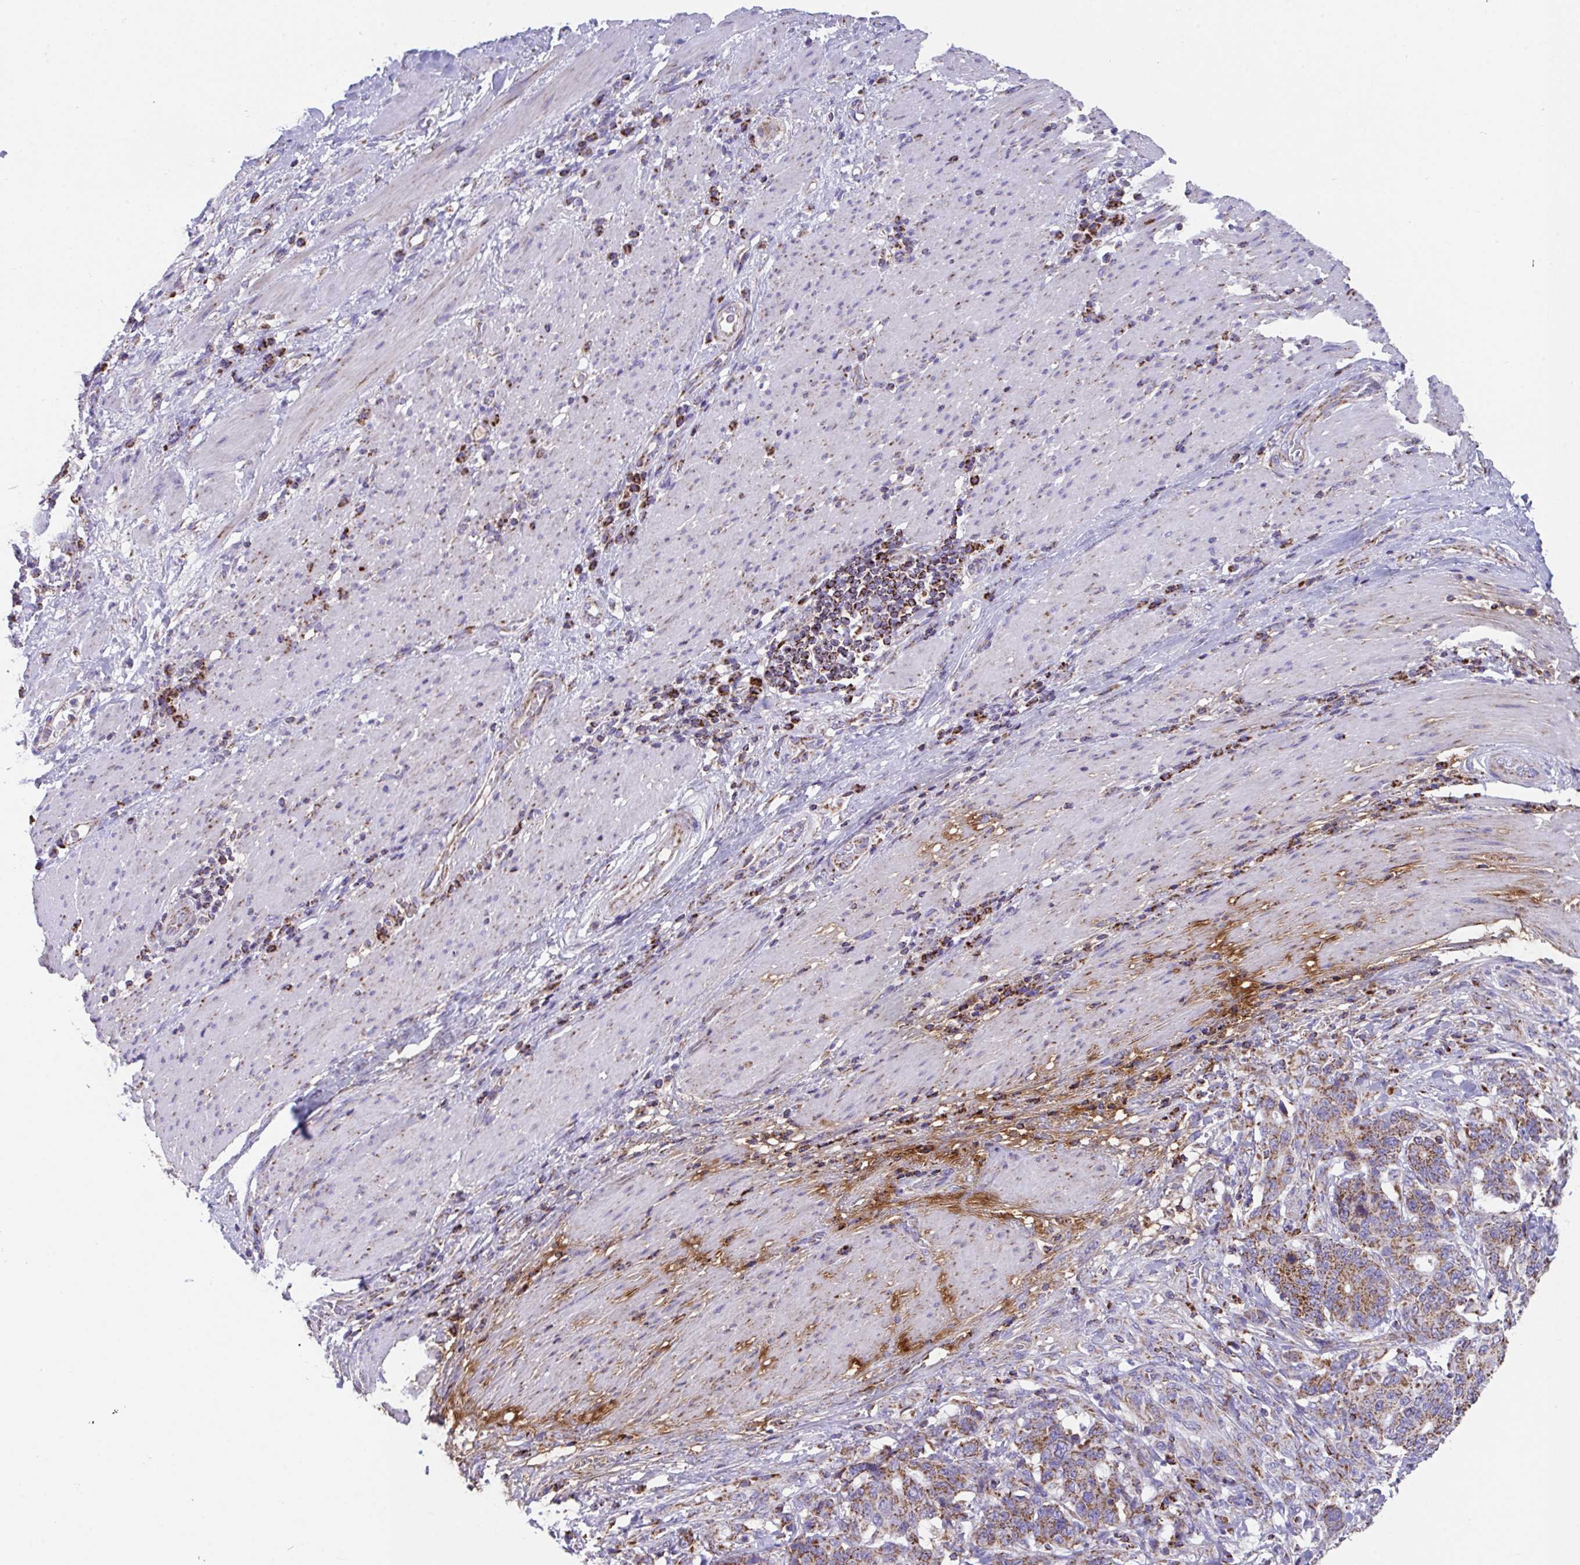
{"staining": {"intensity": "moderate", "quantity": ">75%", "location": "cytoplasmic/membranous"}, "tissue": "stomach cancer", "cell_type": "Tumor cells", "image_type": "cancer", "snomed": [{"axis": "morphology", "description": "Normal tissue, NOS"}, {"axis": "morphology", "description": "Adenocarcinoma, NOS"}, {"axis": "topography", "description": "Stomach"}], "caption": "An immunohistochemistry (IHC) image of tumor tissue is shown. Protein staining in brown highlights moderate cytoplasmic/membranous positivity in stomach cancer (adenocarcinoma) within tumor cells. The protein of interest is stained brown, and the nuclei are stained in blue (DAB (3,3'-diaminobenzidine) IHC with brightfield microscopy, high magnification).", "gene": "PCMTD2", "patient": {"sex": "female", "age": 64}}